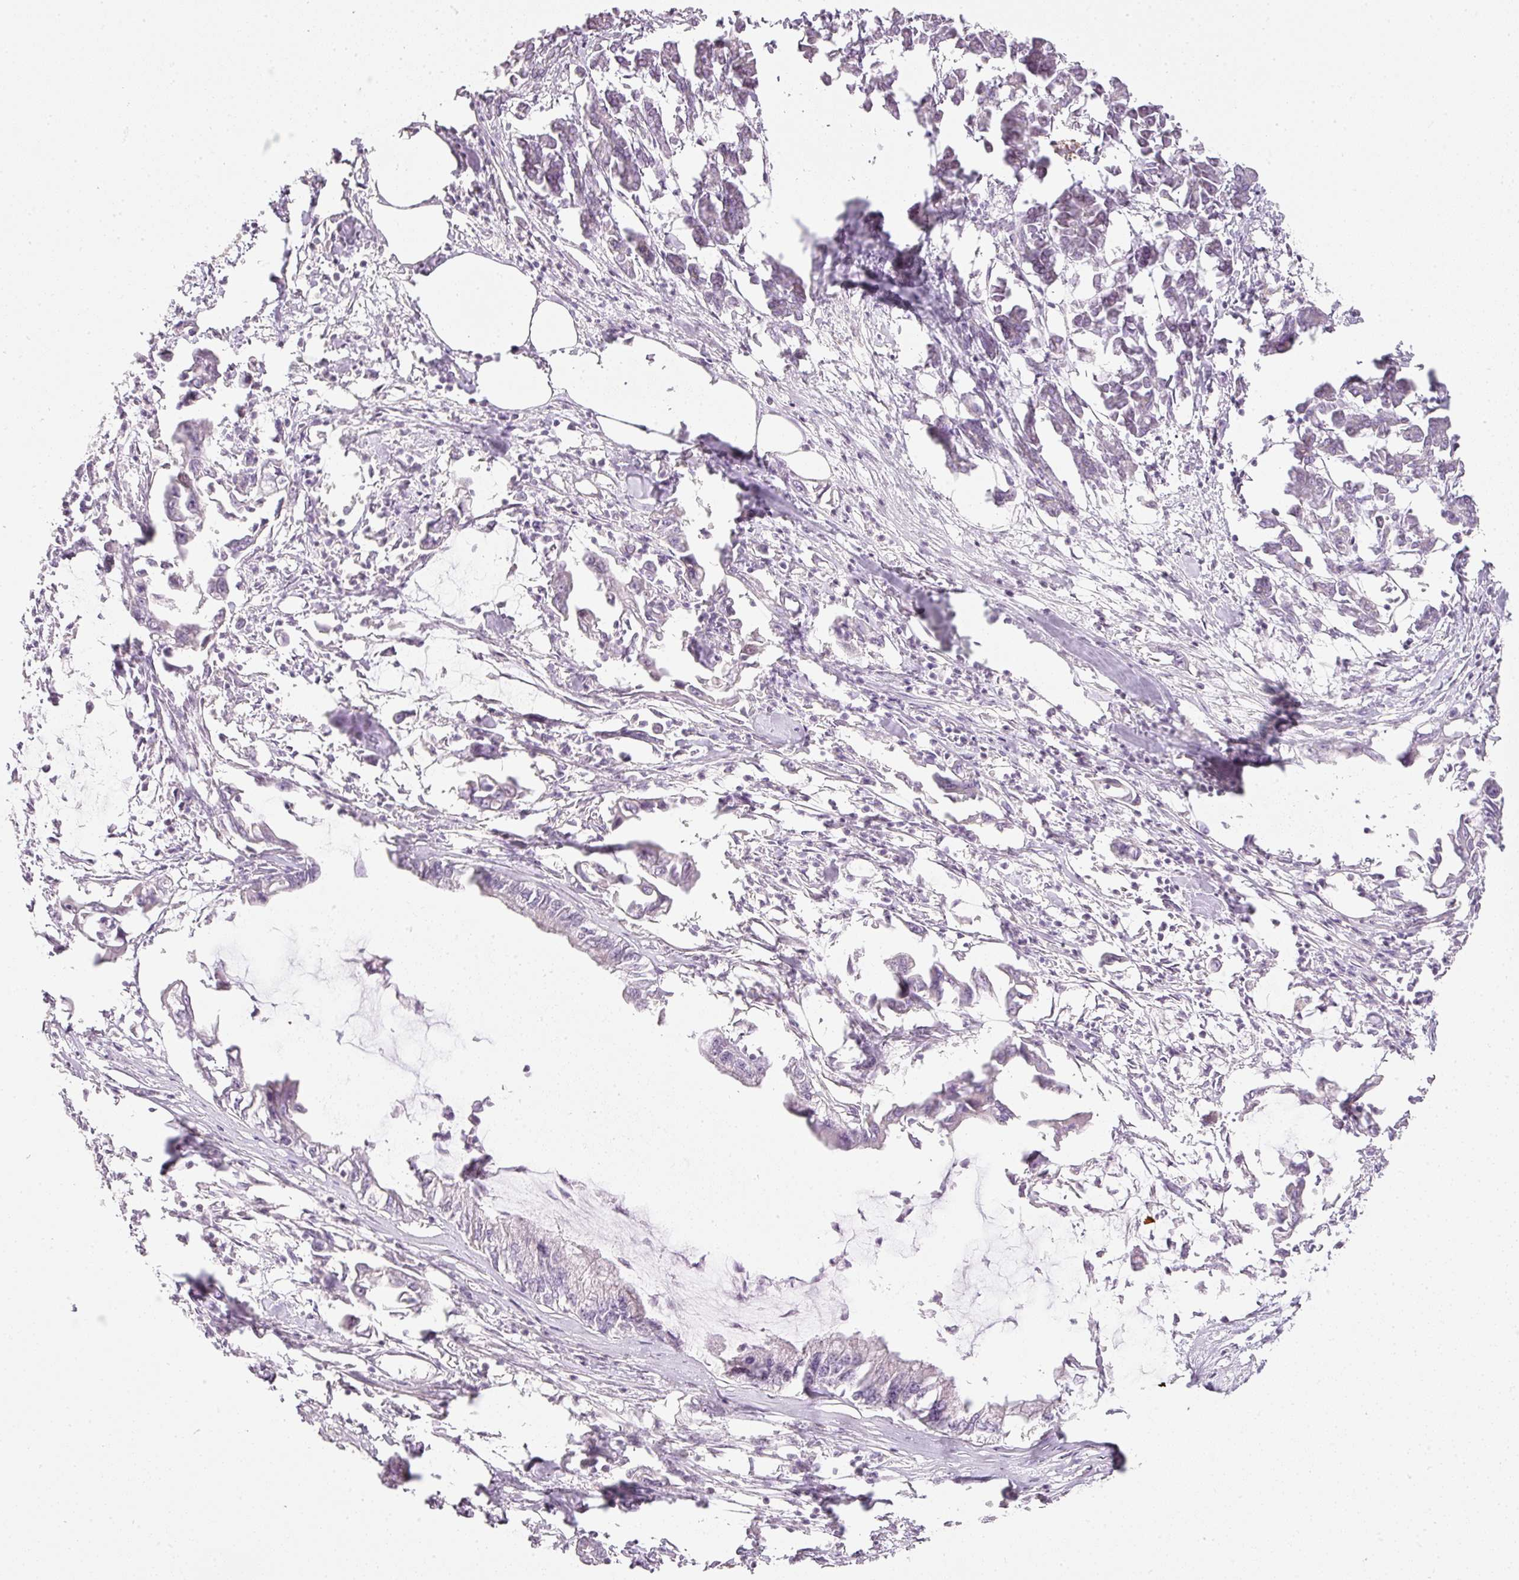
{"staining": {"intensity": "negative", "quantity": "none", "location": "none"}, "tissue": "pancreatic cancer", "cell_type": "Tumor cells", "image_type": "cancer", "snomed": [{"axis": "morphology", "description": "Adenocarcinoma, NOS"}, {"axis": "topography", "description": "Pancreas"}], "caption": "This is an immunohistochemistry (IHC) image of pancreatic cancer. There is no positivity in tumor cells.", "gene": "NRDE2", "patient": {"sex": "male", "age": 61}}